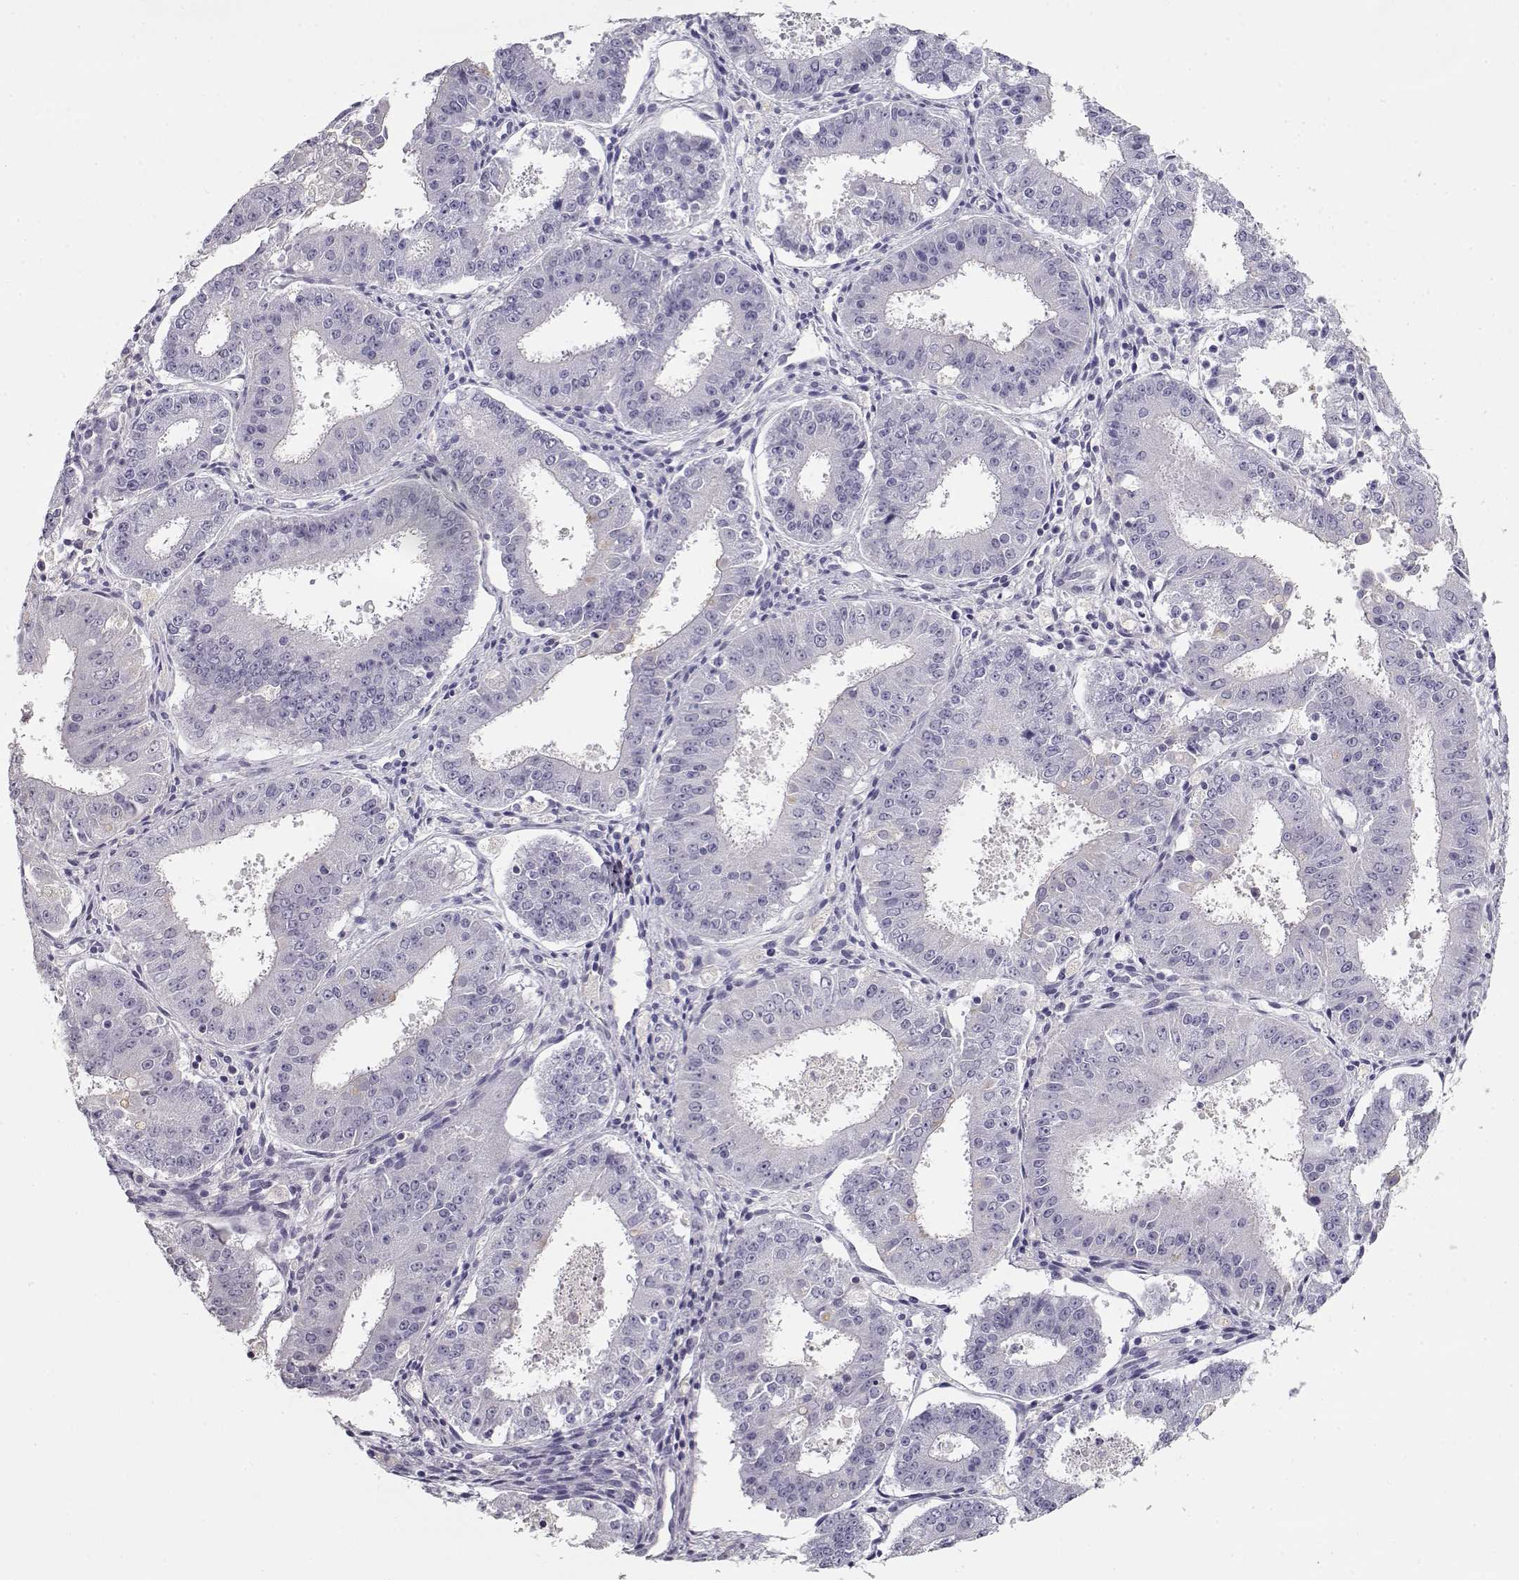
{"staining": {"intensity": "negative", "quantity": "none", "location": "none"}, "tissue": "ovarian cancer", "cell_type": "Tumor cells", "image_type": "cancer", "snomed": [{"axis": "morphology", "description": "Carcinoma, endometroid"}, {"axis": "topography", "description": "Ovary"}], "caption": "High magnification brightfield microscopy of endometroid carcinoma (ovarian) stained with DAB (brown) and counterstained with hematoxylin (blue): tumor cells show no significant positivity. (DAB immunohistochemistry visualized using brightfield microscopy, high magnification).", "gene": "NDRG4", "patient": {"sex": "female", "age": 42}}